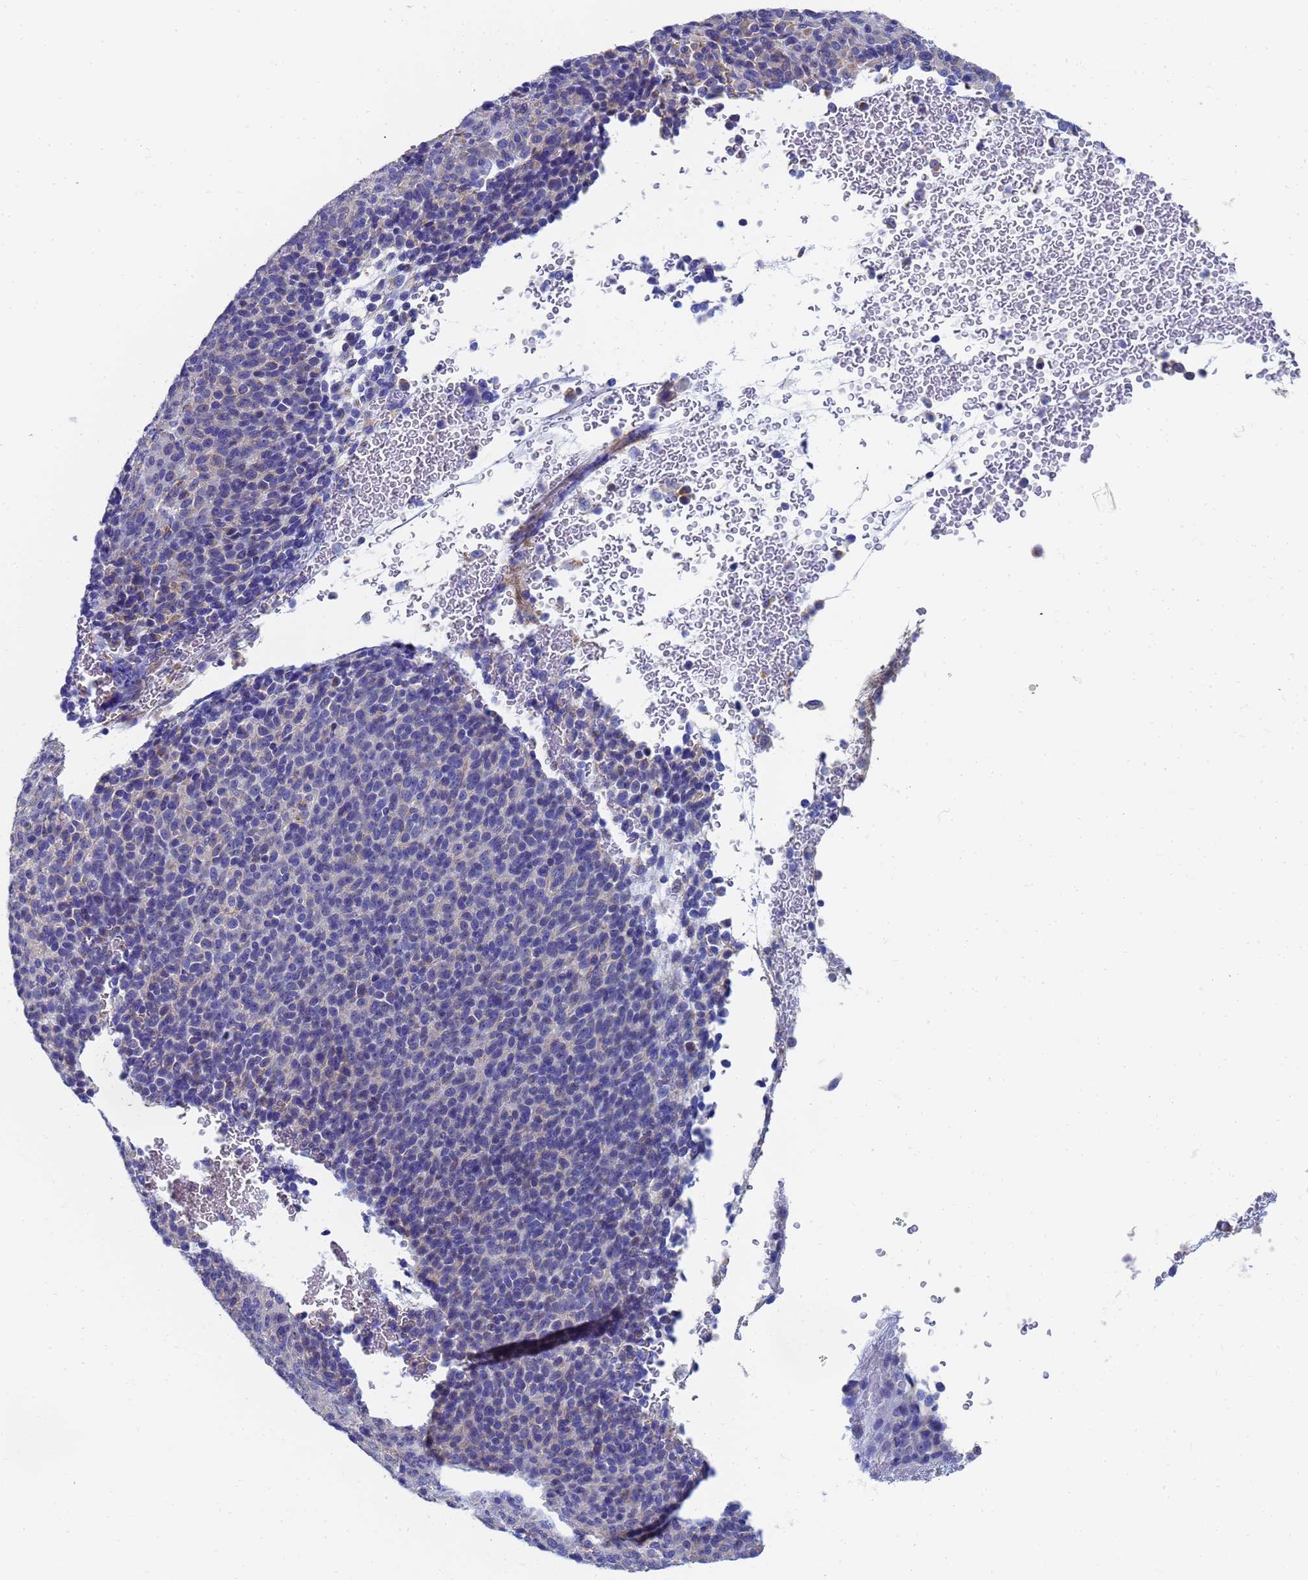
{"staining": {"intensity": "negative", "quantity": "none", "location": "none"}, "tissue": "melanoma", "cell_type": "Tumor cells", "image_type": "cancer", "snomed": [{"axis": "morphology", "description": "Malignant melanoma, Metastatic site"}, {"axis": "topography", "description": "Brain"}], "caption": "Malignant melanoma (metastatic site) stained for a protein using IHC shows no staining tumor cells.", "gene": "GCHFR", "patient": {"sex": "female", "age": 56}}